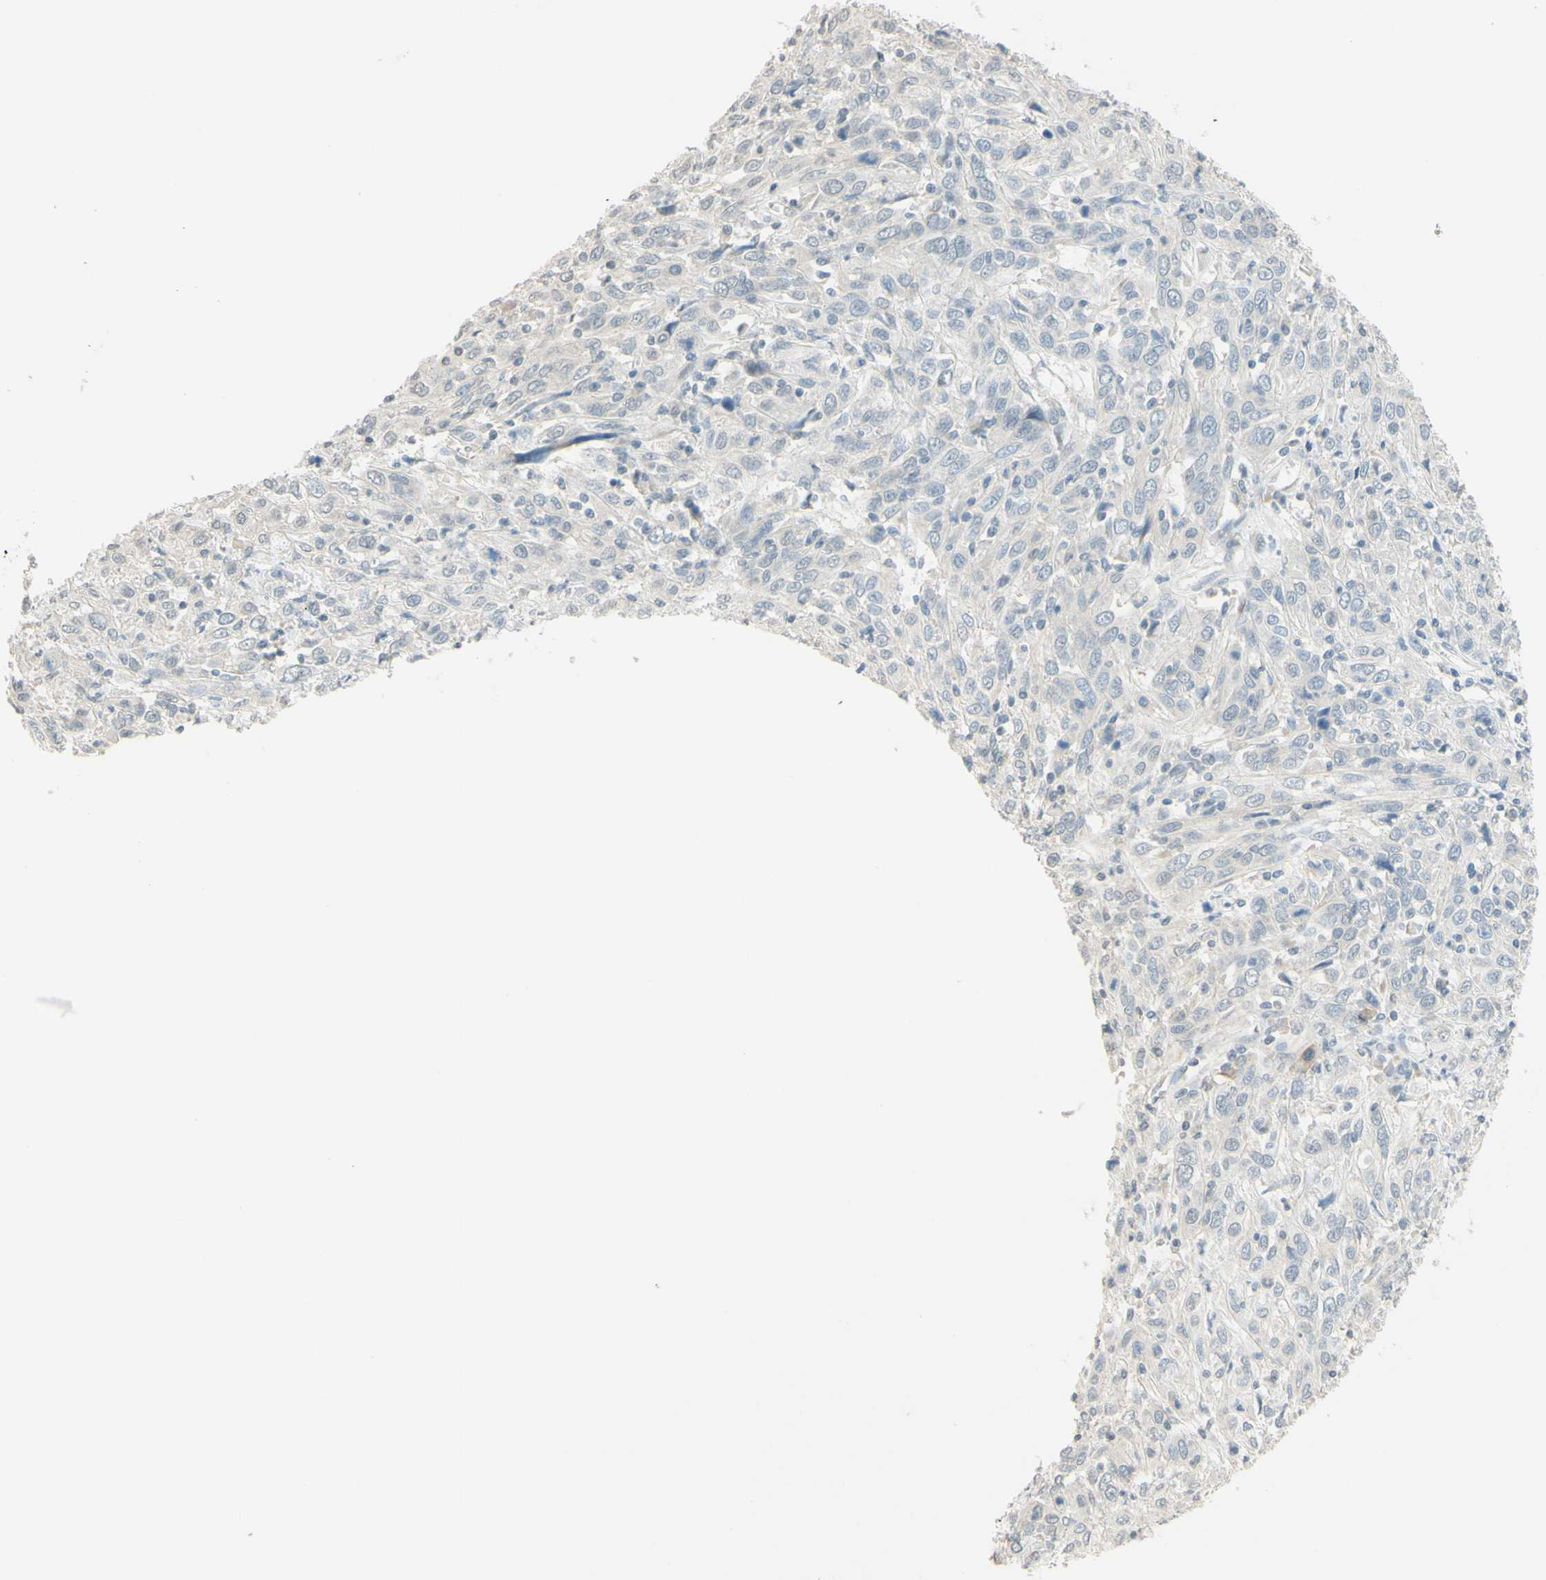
{"staining": {"intensity": "negative", "quantity": "none", "location": "none"}, "tissue": "cervical cancer", "cell_type": "Tumor cells", "image_type": "cancer", "snomed": [{"axis": "morphology", "description": "Squamous cell carcinoma, NOS"}, {"axis": "topography", "description": "Cervix"}], "caption": "Immunohistochemistry (IHC) histopathology image of neoplastic tissue: human cervical cancer (squamous cell carcinoma) stained with DAB shows no significant protein expression in tumor cells.", "gene": "MAG", "patient": {"sex": "female", "age": 46}}